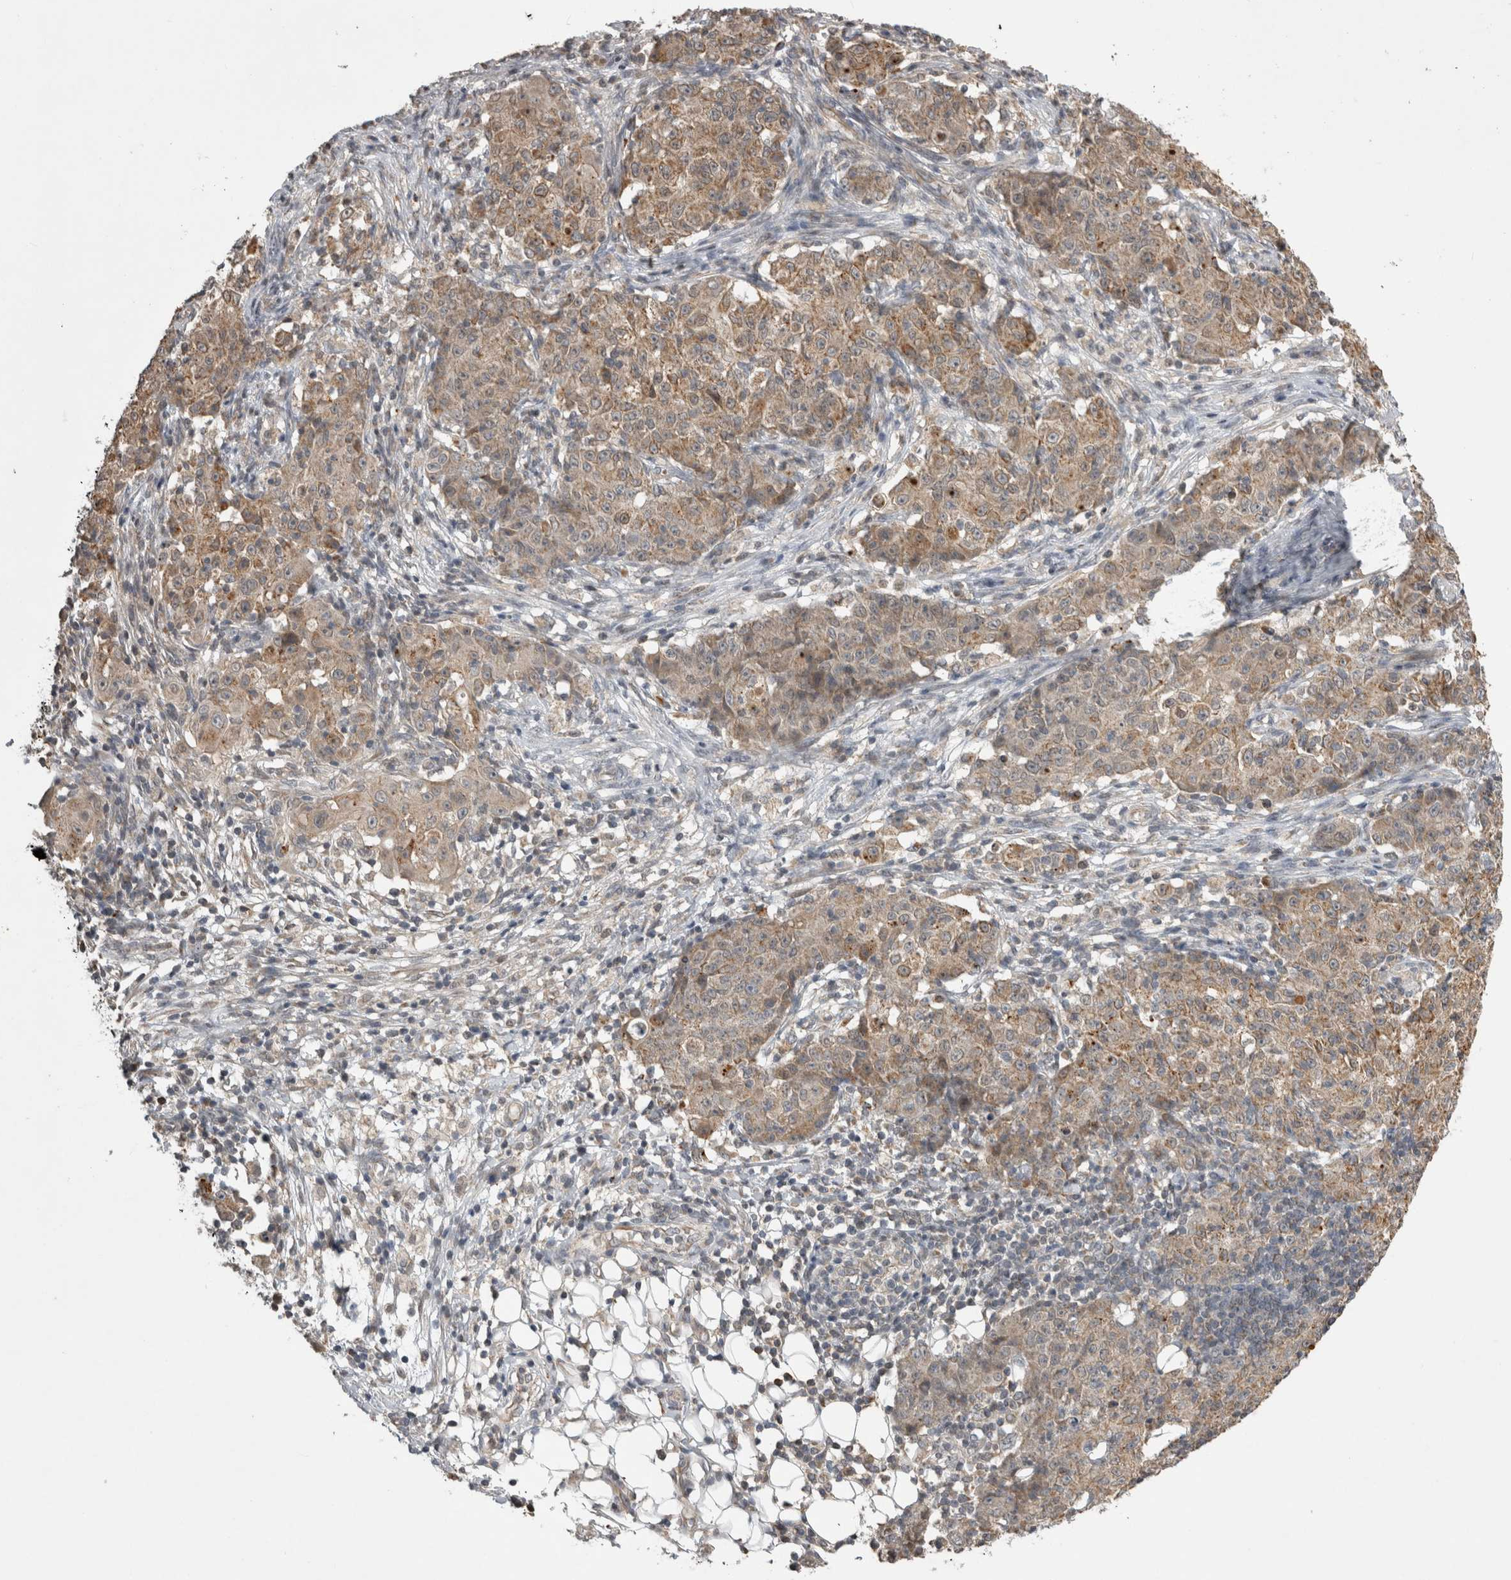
{"staining": {"intensity": "weak", "quantity": ">75%", "location": "cytoplasmic/membranous"}, "tissue": "ovarian cancer", "cell_type": "Tumor cells", "image_type": "cancer", "snomed": [{"axis": "morphology", "description": "Carcinoma, endometroid"}, {"axis": "topography", "description": "Ovary"}], "caption": "Protein positivity by immunohistochemistry exhibits weak cytoplasmic/membranous positivity in approximately >75% of tumor cells in ovarian endometroid carcinoma.", "gene": "KCNIP1", "patient": {"sex": "female", "age": 42}}